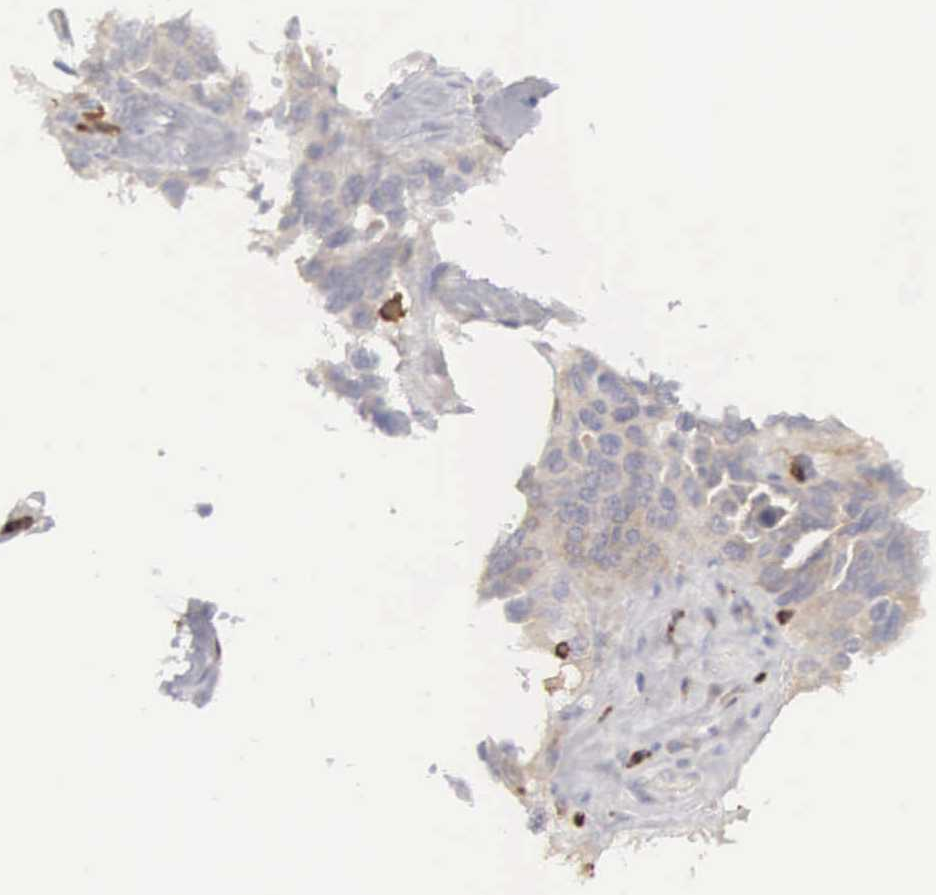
{"staining": {"intensity": "weak", "quantity": "<25%", "location": "cytoplasmic/membranous"}, "tissue": "ovarian cancer", "cell_type": "Tumor cells", "image_type": "cancer", "snomed": [{"axis": "morphology", "description": "Cystadenocarcinoma, serous, NOS"}, {"axis": "topography", "description": "Ovary"}], "caption": "An immunohistochemistry photomicrograph of ovarian serous cystadenocarcinoma is shown. There is no staining in tumor cells of ovarian serous cystadenocarcinoma. Nuclei are stained in blue.", "gene": "SH3BP1", "patient": {"sex": "female", "age": 64}}